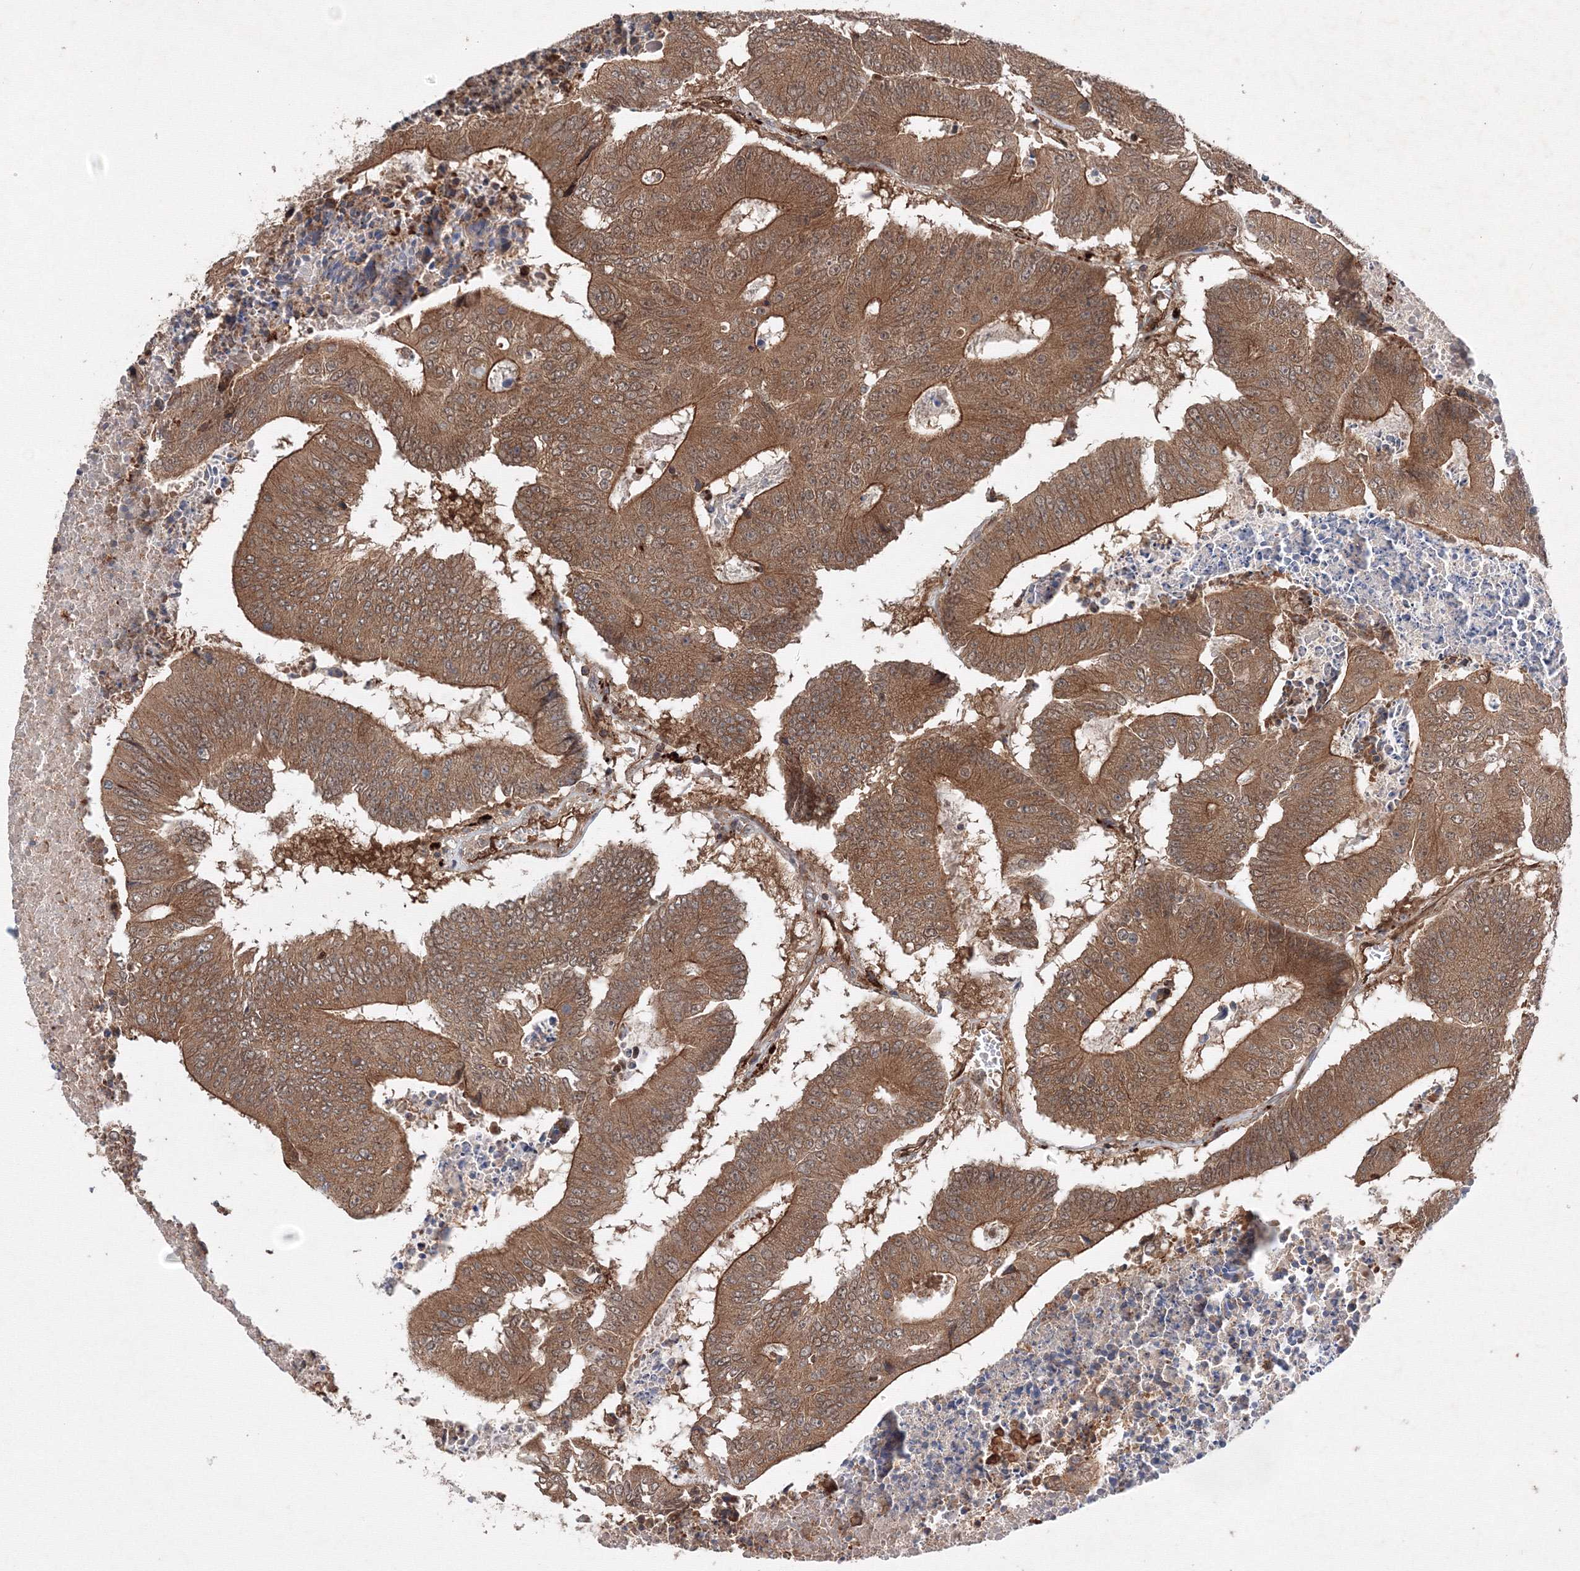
{"staining": {"intensity": "moderate", "quantity": ">75%", "location": "cytoplasmic/membranous"}, "tissue": "colorectal cancer", "cell_type": "Tumor cells", "image_type": "cancer", "snomed": [{"axis": "morphology", "description": "Adenocarcinoma, NOS"}, {"axis": "topography", "description": "Colon"}], "caption": "A brown stain shows moderate cytoplasmic/membranous expression of a protein in colorectal adenocarcinoma tumor cells. The staining was performed using DAB to visualize the protein expression in brown, while the nuclei were stained in blue with hematoxylin (Magnification: 20x).", "gene": "DCTD", "patient": {"sex": "male", "age": 87}}